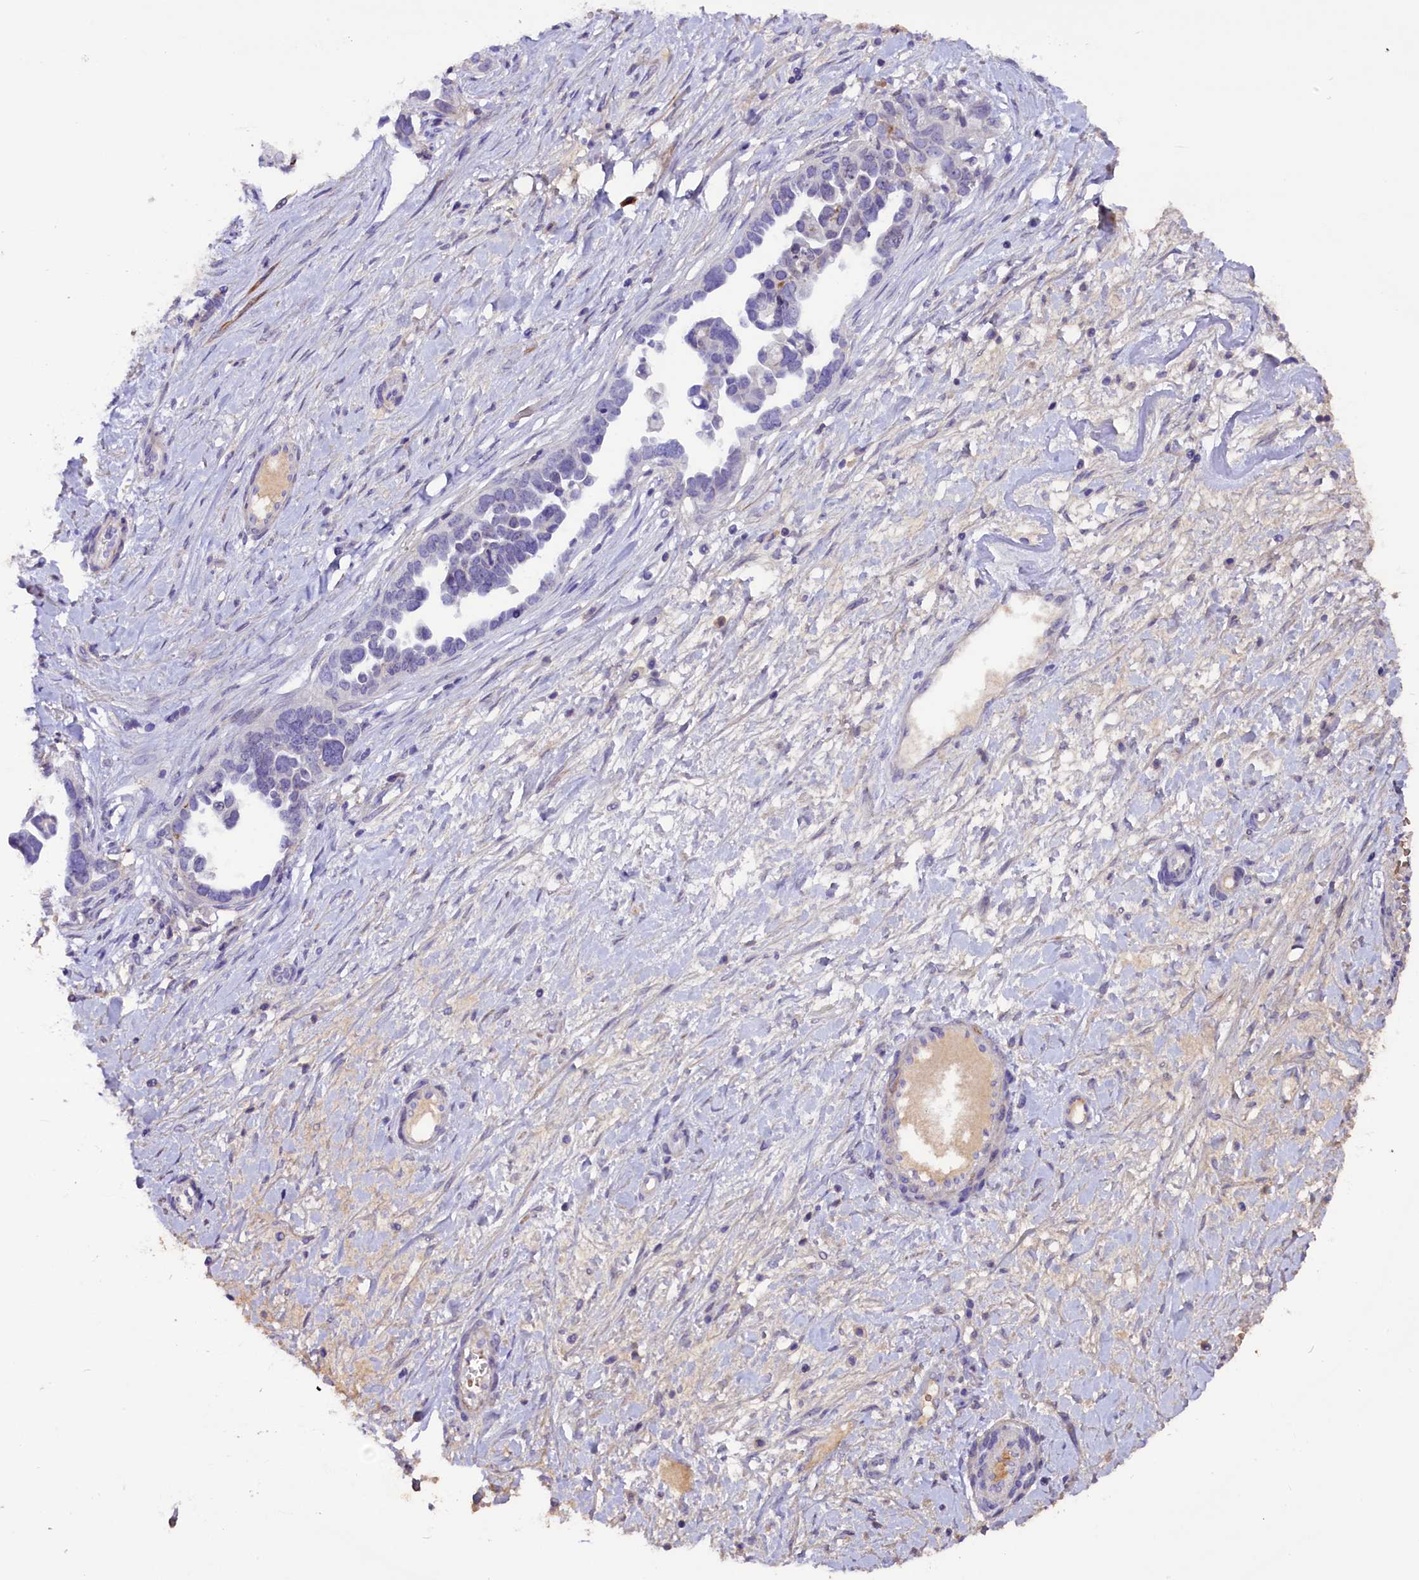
{"staining": {"intensity": "negative", "quantity": "none", "location": "none"}, "tissue": "ovarian cancer", "cell_type": "Tumor cells", "image_type": "cancer", "snomed": [{"axis": "morphology", "description": "Cystadenocarcinoma, serous, NOS"}, {"axis": "topography", "description": "Ovary"}], "caption": "DAB (3,3'-diaminobenzidine) immunohistochemical staining of serous cystadenocarcinoma (ovarian) displays no significant expression in tumor cells. The staining is performed using DAB (3,3'-diaminobenzidine) brown chromogen with nuclei counter-stained in using hematoxylin.", "gene": "MEX3B", "patient": {"sex": "female", "age": 54}}